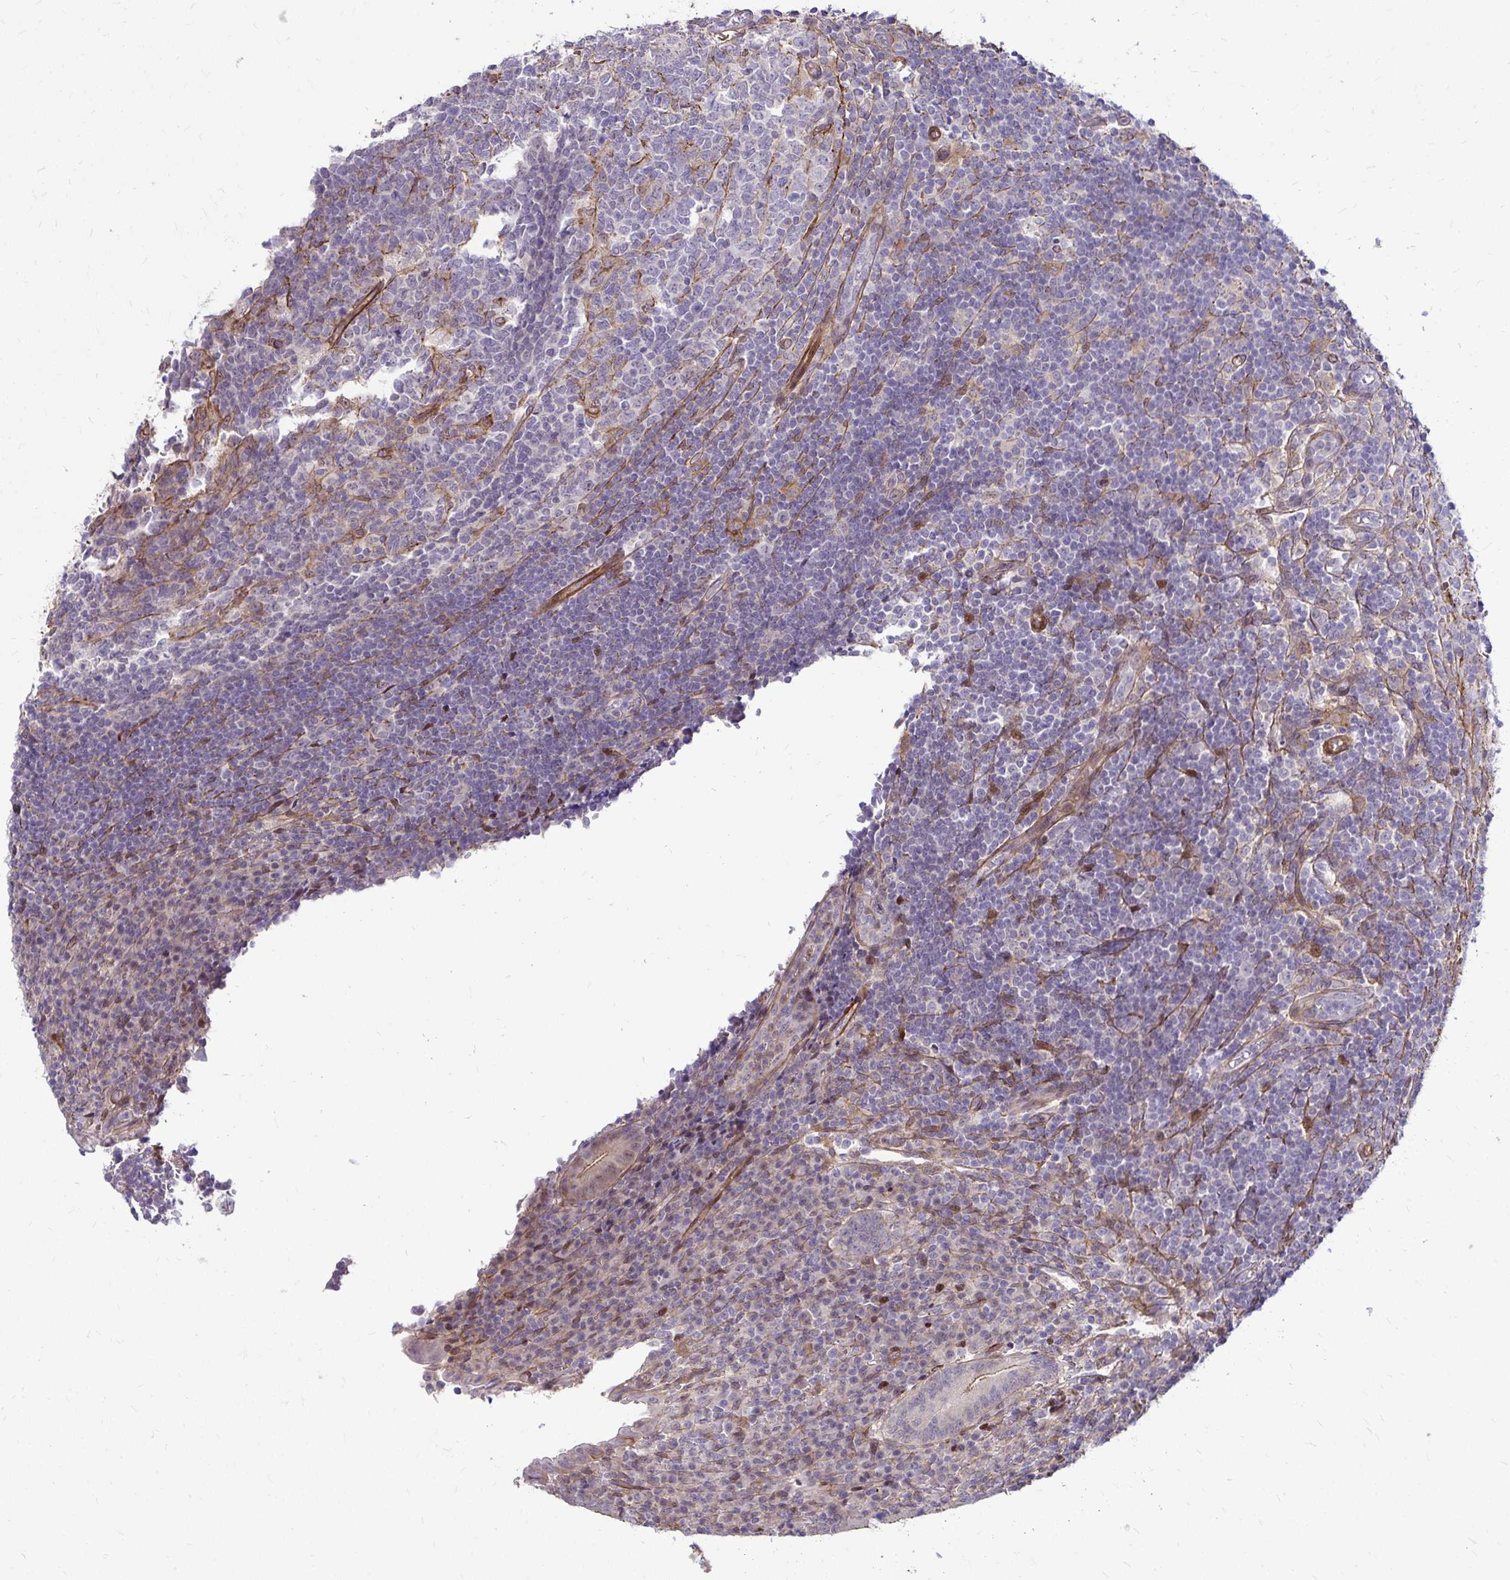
{"staining": {"intensity": "moderate", "quantity": ">75%", "location": "cytoplasmic/membranous"}, "tissue": "appendix", "cell_type": "Glandular cells", "image_type": "normal", "snomed": [{"axis": "morphology", "description": "Normal tissue, NOS"}, {"axis": "topography", "description": "Appendix"}], "caption": "High-power microscopy captured an immunohistochemistry (IHC) micrograph of benign appendix, revealing moderate cytoplasmic/membranous positivity in about >75% of glandular cells.", "gene": "TRIP6", "patient": {"sex": "male", "age": 18}}